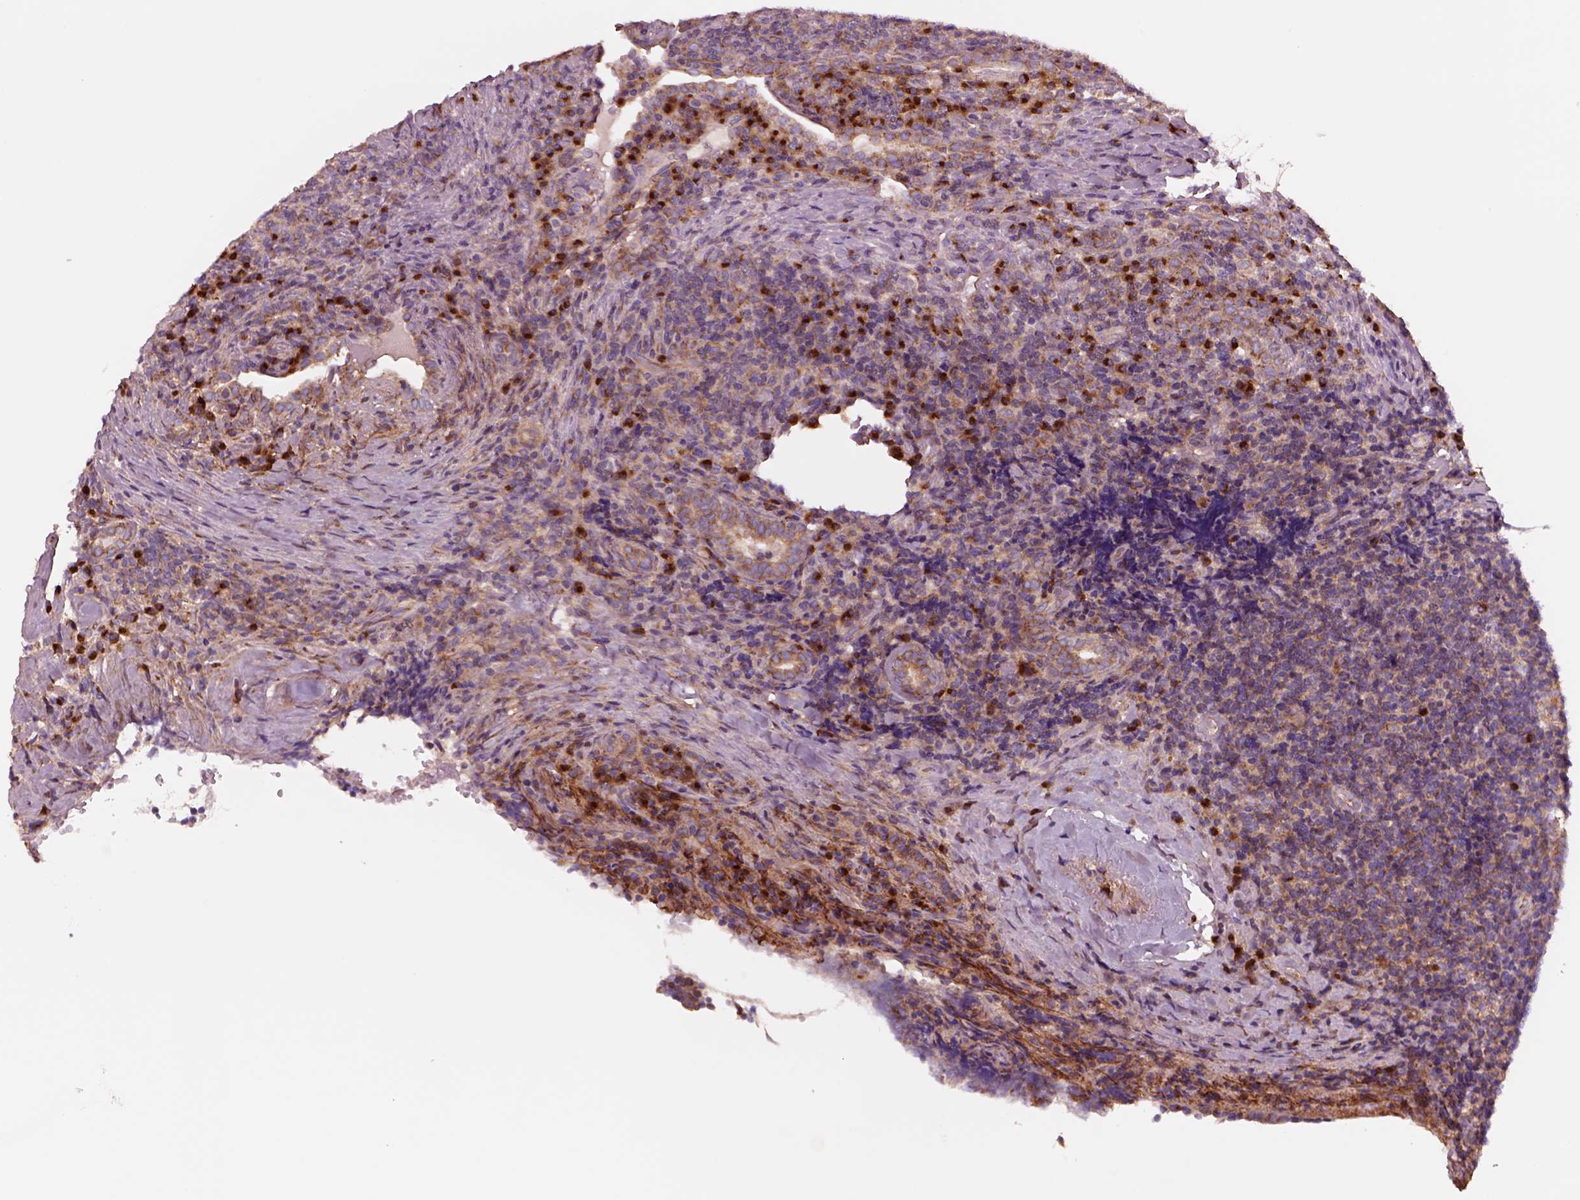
{"staining": {"intensity": "weak", "quantity": ">75%", "location": "cytoplasmic/membranous"}, "tissue": "lymphoma", "cell_type": "Tumor cells", "image_type": "cancer", "snomed": [{"axis": "morphology", "description": "Hodgkin's disease, NOS"}, {"axis": "topography", "description": "Lung"}], "caption": "This histopathology image demonstrates lymphoma stained with immunohistochemistry to label a protein in brown. The cytoplasmic/membranous of tumor cells show weak positivity for the protein. Nuclei are counter-stained blue.", "gene": "SEC23A", "patient": {"sex": "male", "age": 17}}